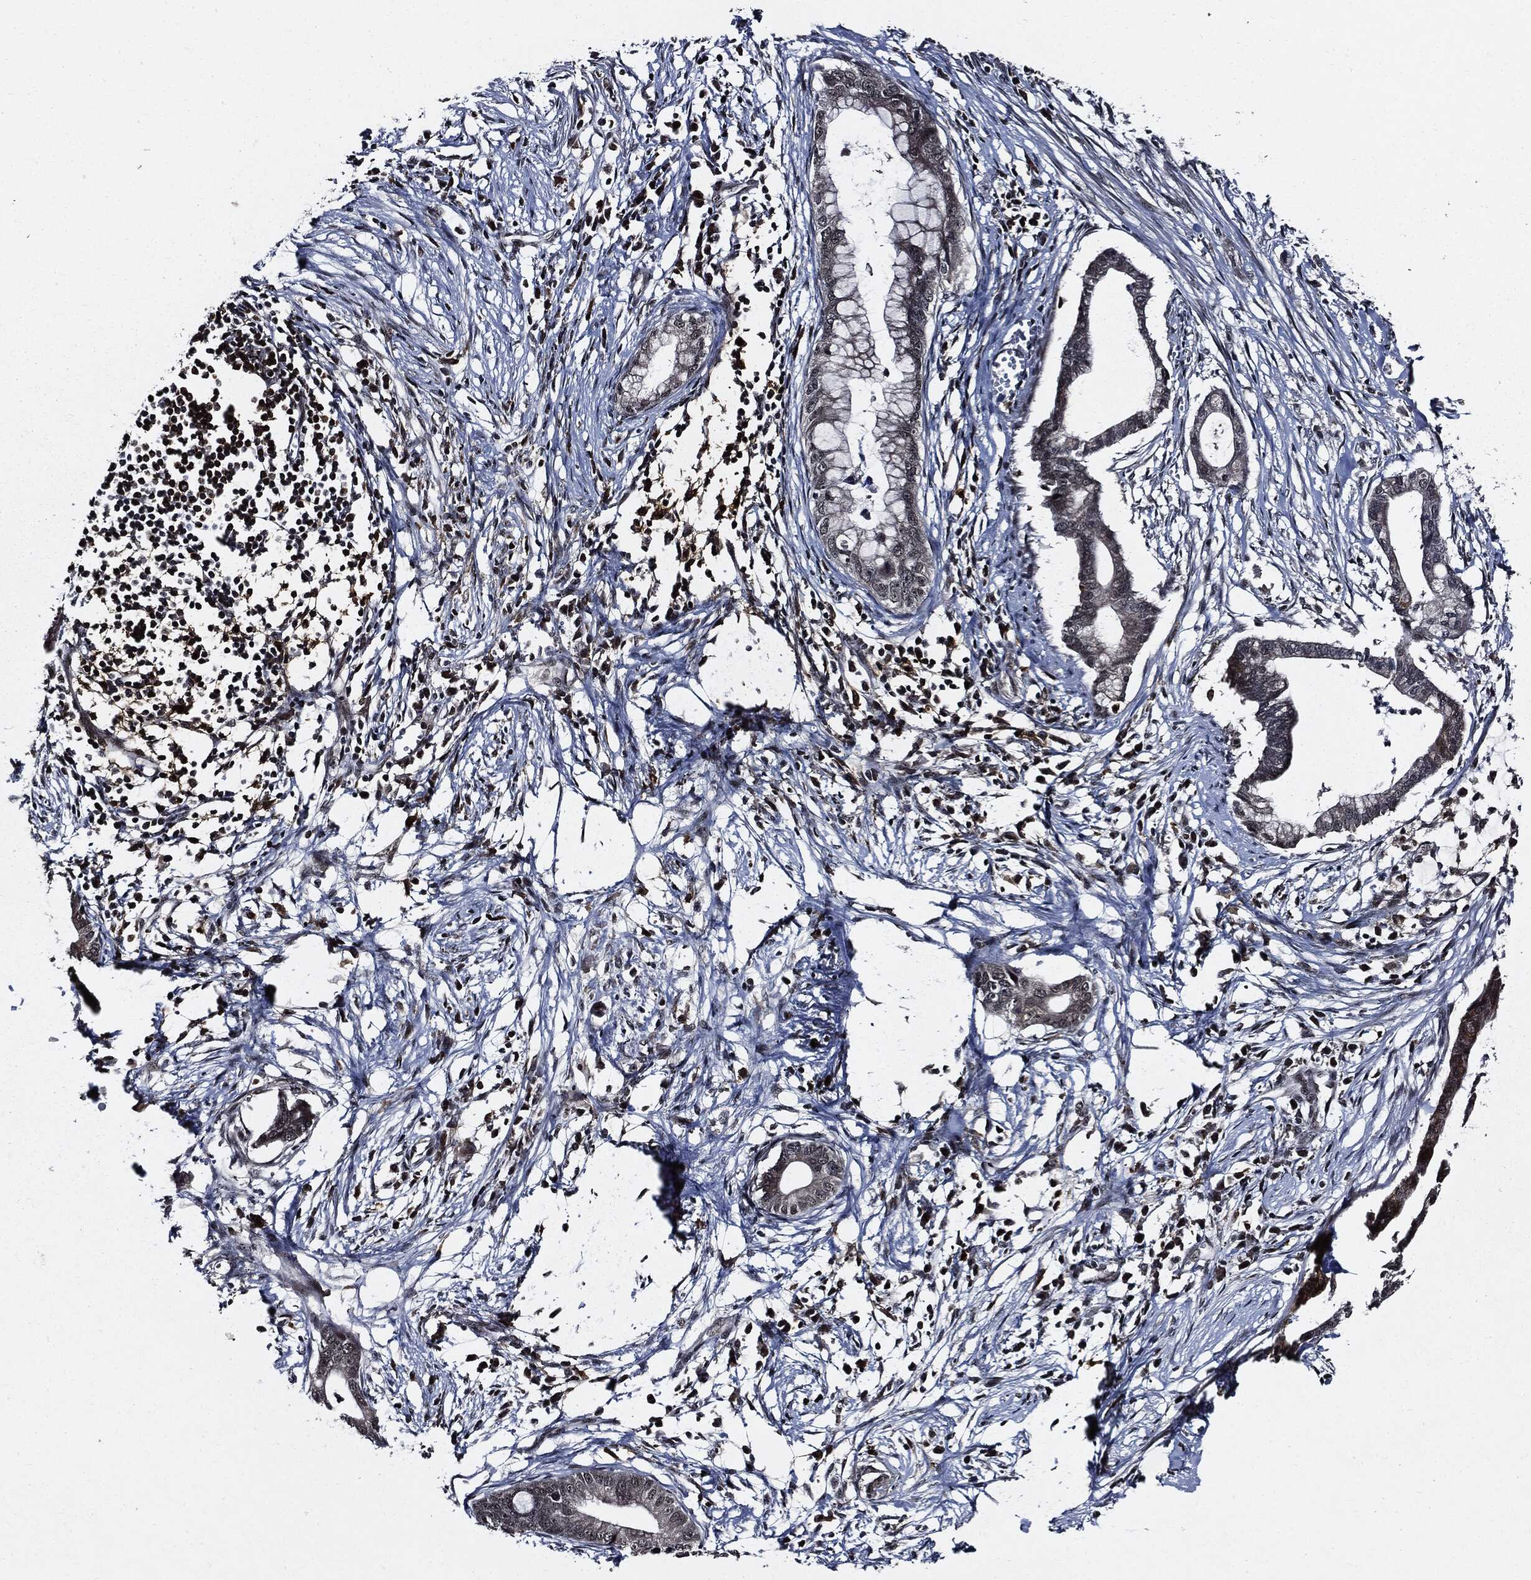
{"staining": {"intensity": "negative", "quantity": "none", "location": "none"}, "tissue": "pancreatic cancer", "cell_type": "Tumor cells", "image_type": "cancer", "snomed": [{"axis": "morphology", "description": "Normal tissue, NOS"}, {"axis": "morphology", "description": "Adenocarcinoma, NOS"}, {"axis": "topography", "description": "Pancreas"}], "caption": "This is an immunohistochemistry (IHC) histopathology image of human pancreatic adenocarcinoma. There is no expression in tumor cells.", "gene": "SUGT1", "patient": {"sex": "female", "age": 58}}